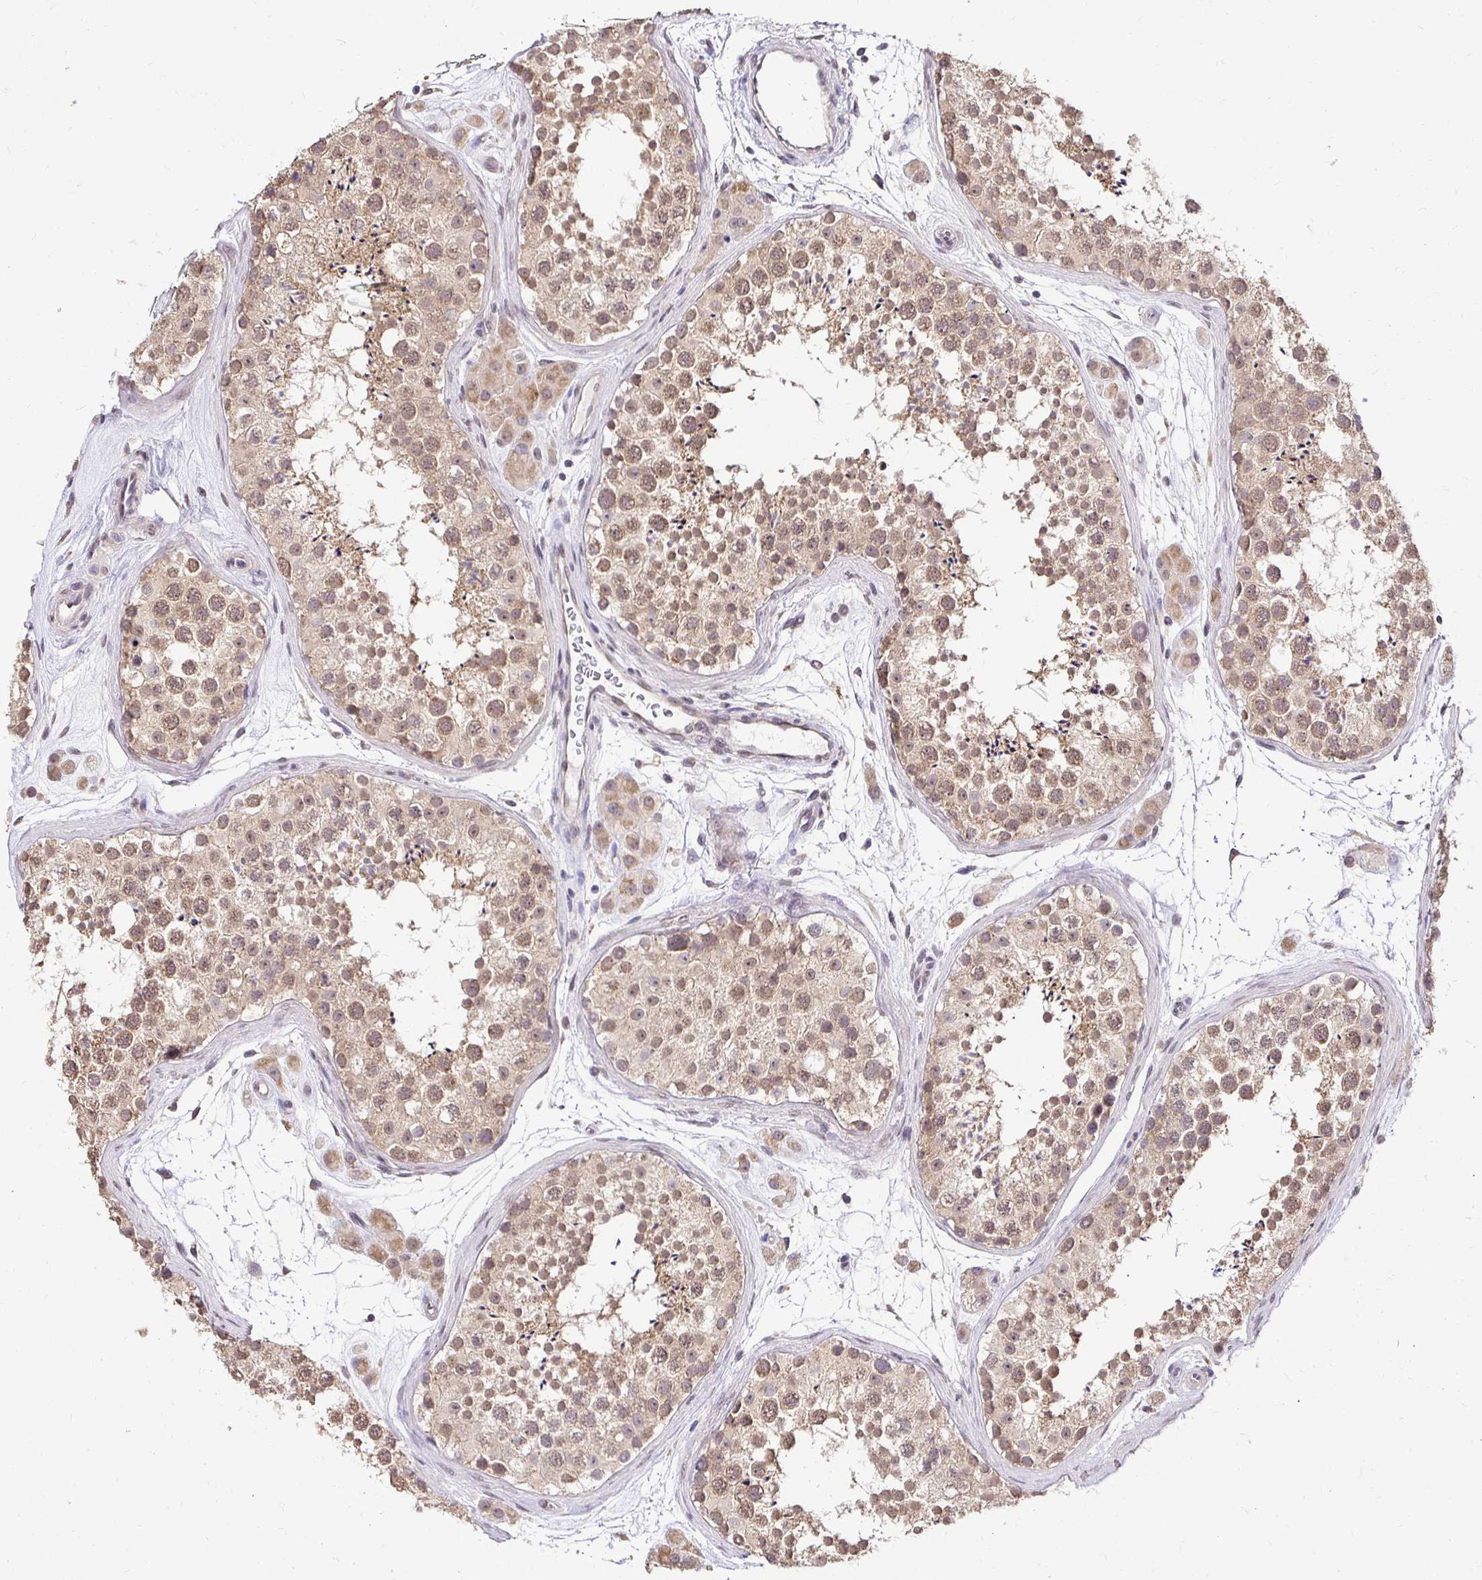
{"staining": {"intensity": "moderate", "quantity": ">75%", "location": "cytoplasmic/membranous,nuclear"}, "tissue": "testis", "cell_type": "Cells in seminiferous ducts", "image_type": "normal", "snomed": [{"axis": "morphology", "description": "Normal tissue, NOS"}, {"axis": "topography", "description": "Testis"}], "caption": "Protein staining by immunohistochemistry (IHC) exhibits moderate cytoplasmic/membranous,nuclear staining in about >75% of cells in seminiferous ducts in unremarkable testis.", "gene": "RHEBL1", "patient": {"sex": "male", "age": 41}}